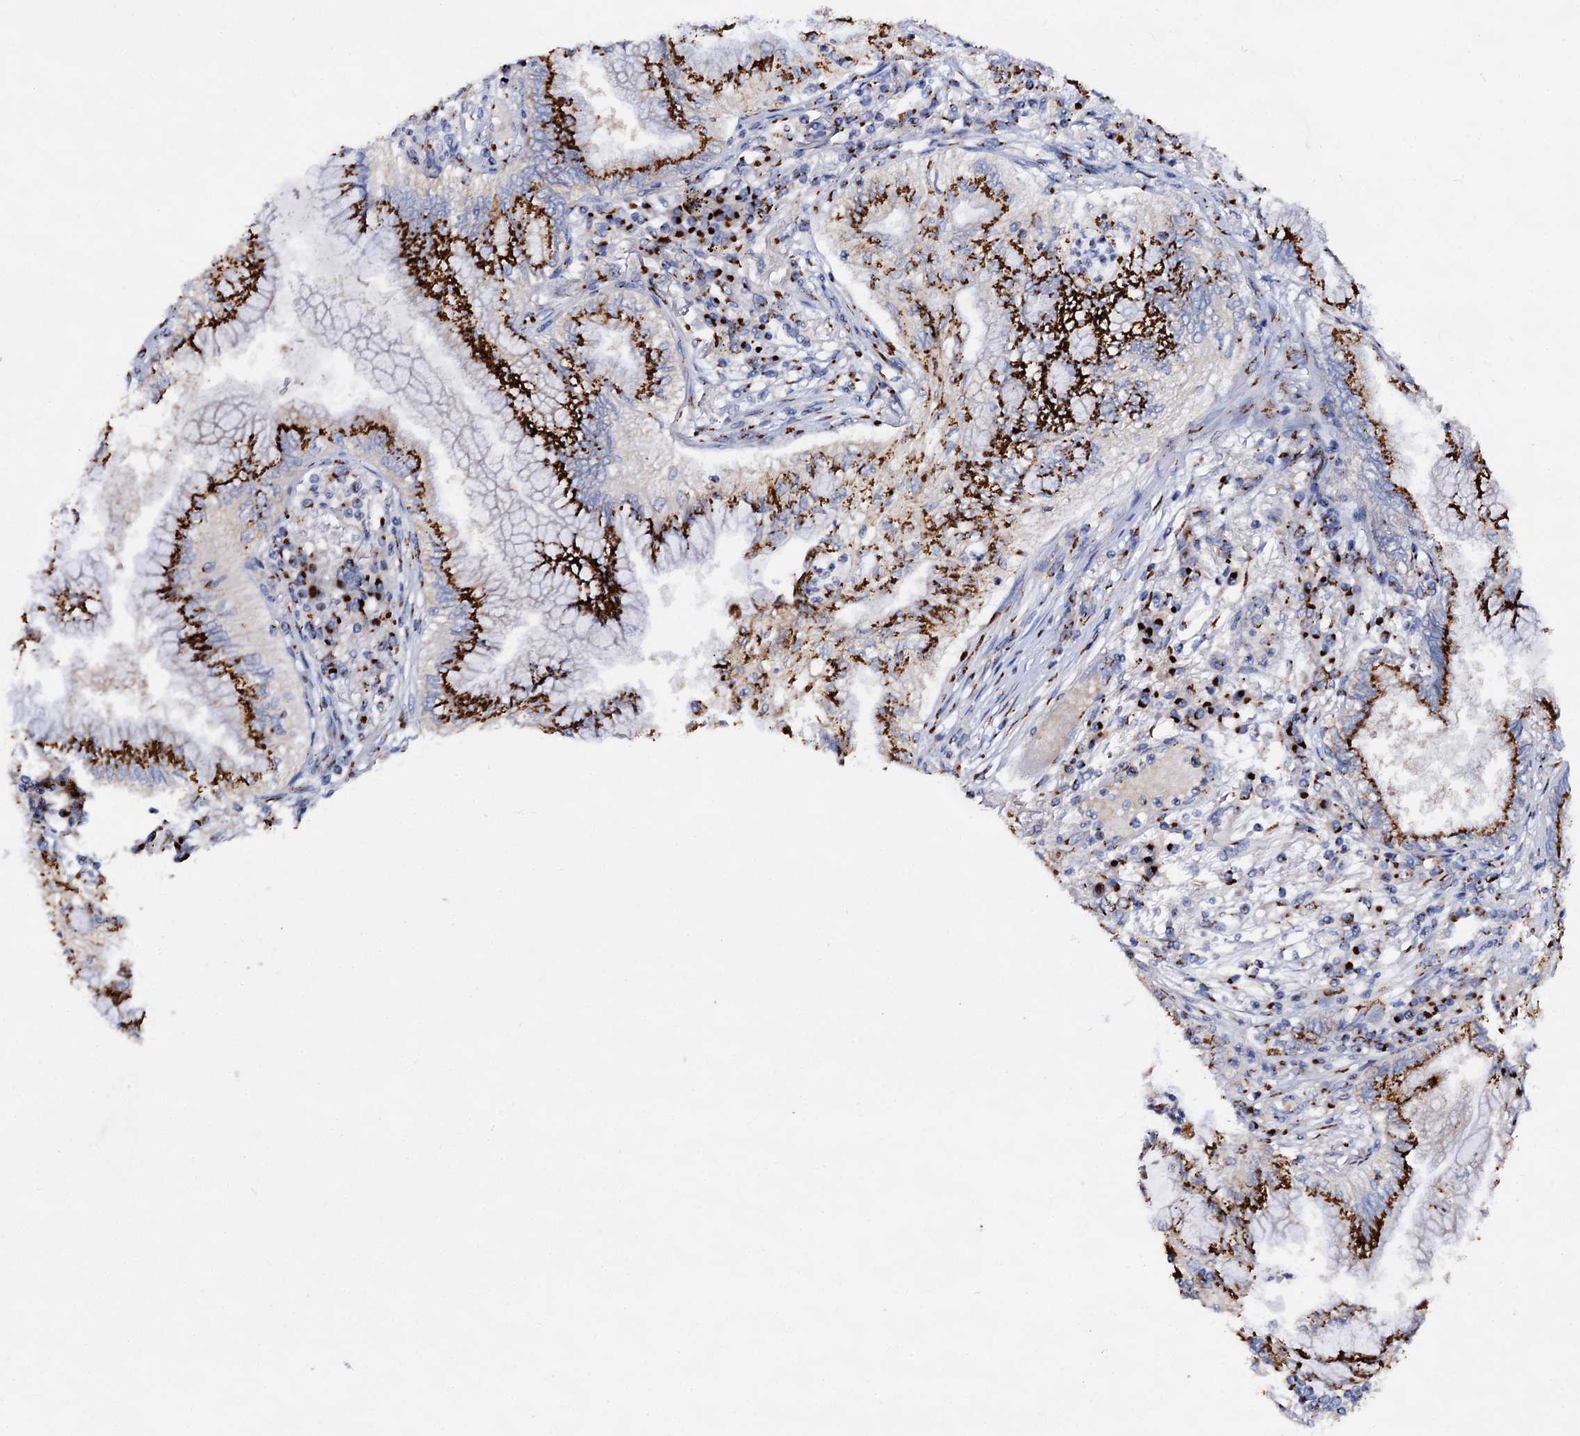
{"staining": {"intensity": "strong", "quantity": ">75%", "location": "cytoplasmic/membranous"}, "tissue": "lung cancer", "cell_type": "Tumor cells", "image_type": "cancer", "snomed": [{"axis": "morphology", "description": "Adenocarcinoma, NOS"}, {"axis": "topography", "description": "Lung"}], "caption": "Approximately >75% of tumor cells in human lung cancer (adenocarcinoma) show strong cytoplasmic/membranous protein staining as visualized by brown immunohistochemical staining.", "gene": "TM9SF3", "patient": {"sex": "female", "age": 70}}